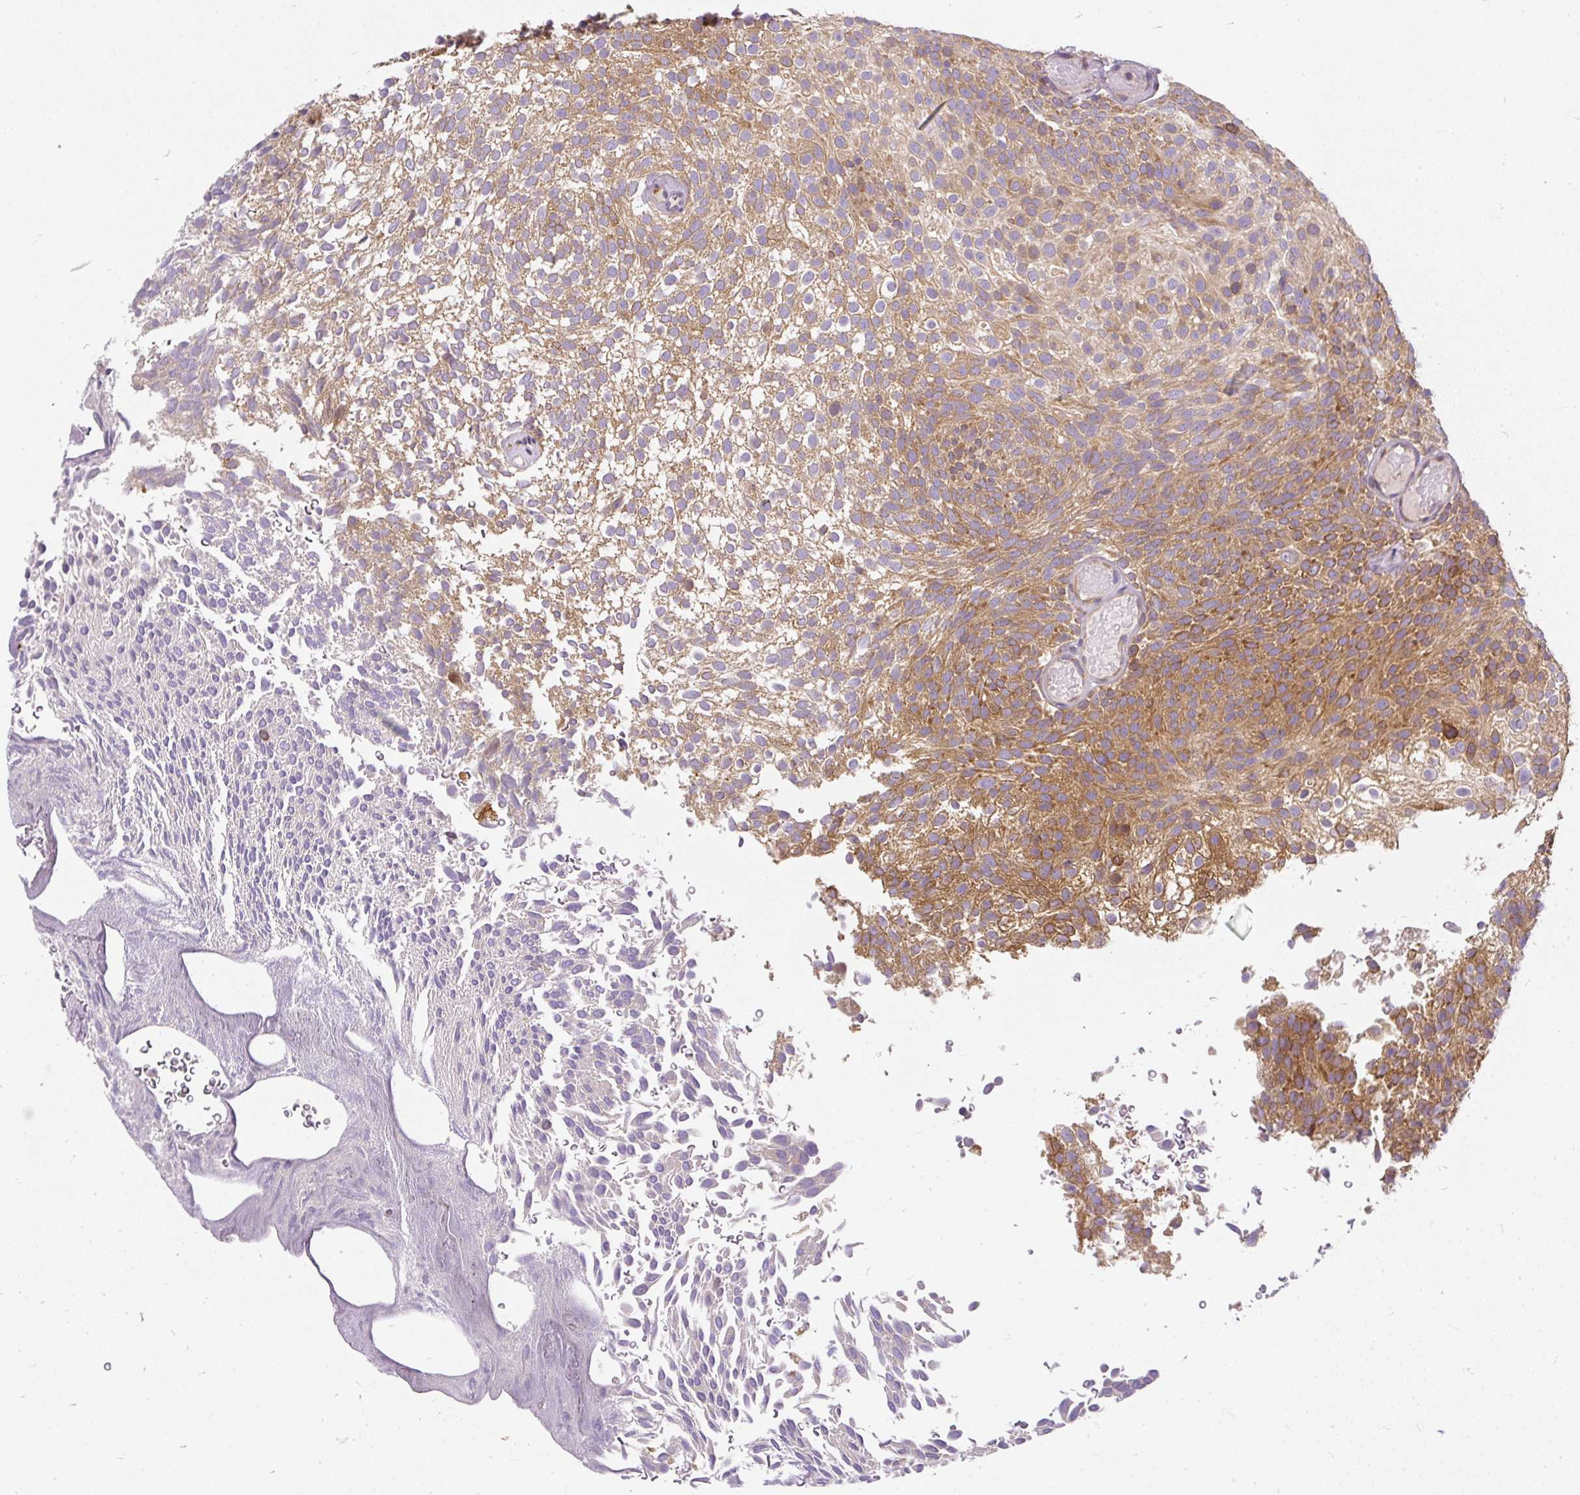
{"staining": {"intensity": "moderate", "quantity": "25%-75%", "location": "cytoplasmic/membranous"}, "tissue": "urothelial cancer", "cell_type": "Tumor cells", "image_type": "cancer", "snomed": [{"axis": "morphology", "description": "Urothelial carcinoma, Low grade"}, {"axis": "topography", "description": "Urinary bladder"}], "caption": "Urothelial cancer stained with a brown dye demonstrates moderate cytoplasmic/membranous positive positivity in approximately 25%-75% of tumor cells.", "gene": "CYP20A1", "patient": {"sex": "male", "age": 78}}